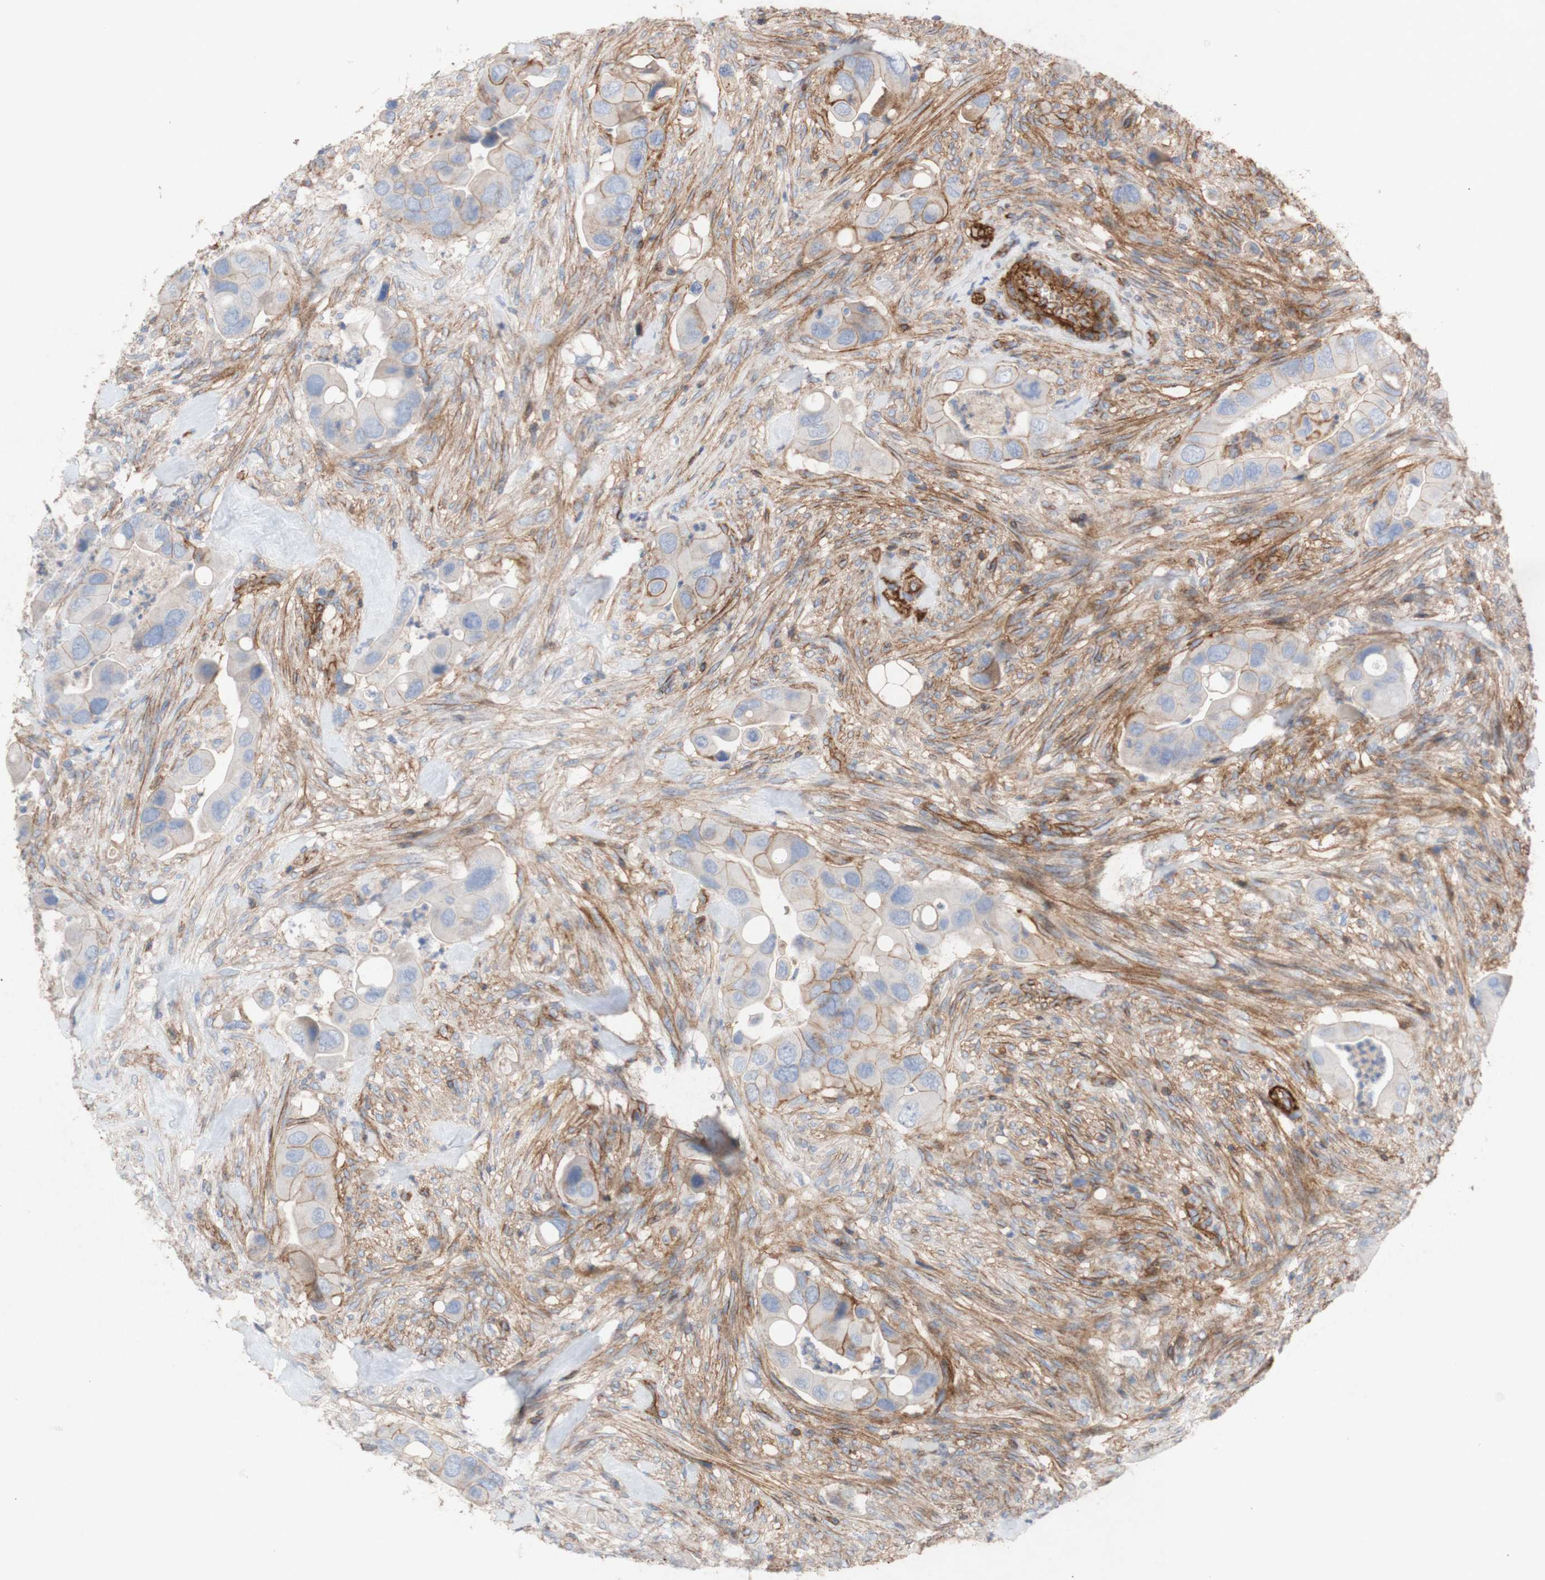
{"staining": {"intensity": "negative", "quantity": "none", "location": "none"}, "tissue": "colorectal cancer", "cell_type": "Tumor cells", "image_type": "cancer", "snomed": [{"axis": "morphology", "description": "Adenocarcinoma, NOS"}, {"axis": "topography", "description": "Rectum"}], "caption": "Immunohistochemistry (IHC) of colorectal cancer (adenocarcinoma) reveals no positivity in tumor cells.", "gene": "ATP2A3", "patient": {"sex": "female", "age": 57}}